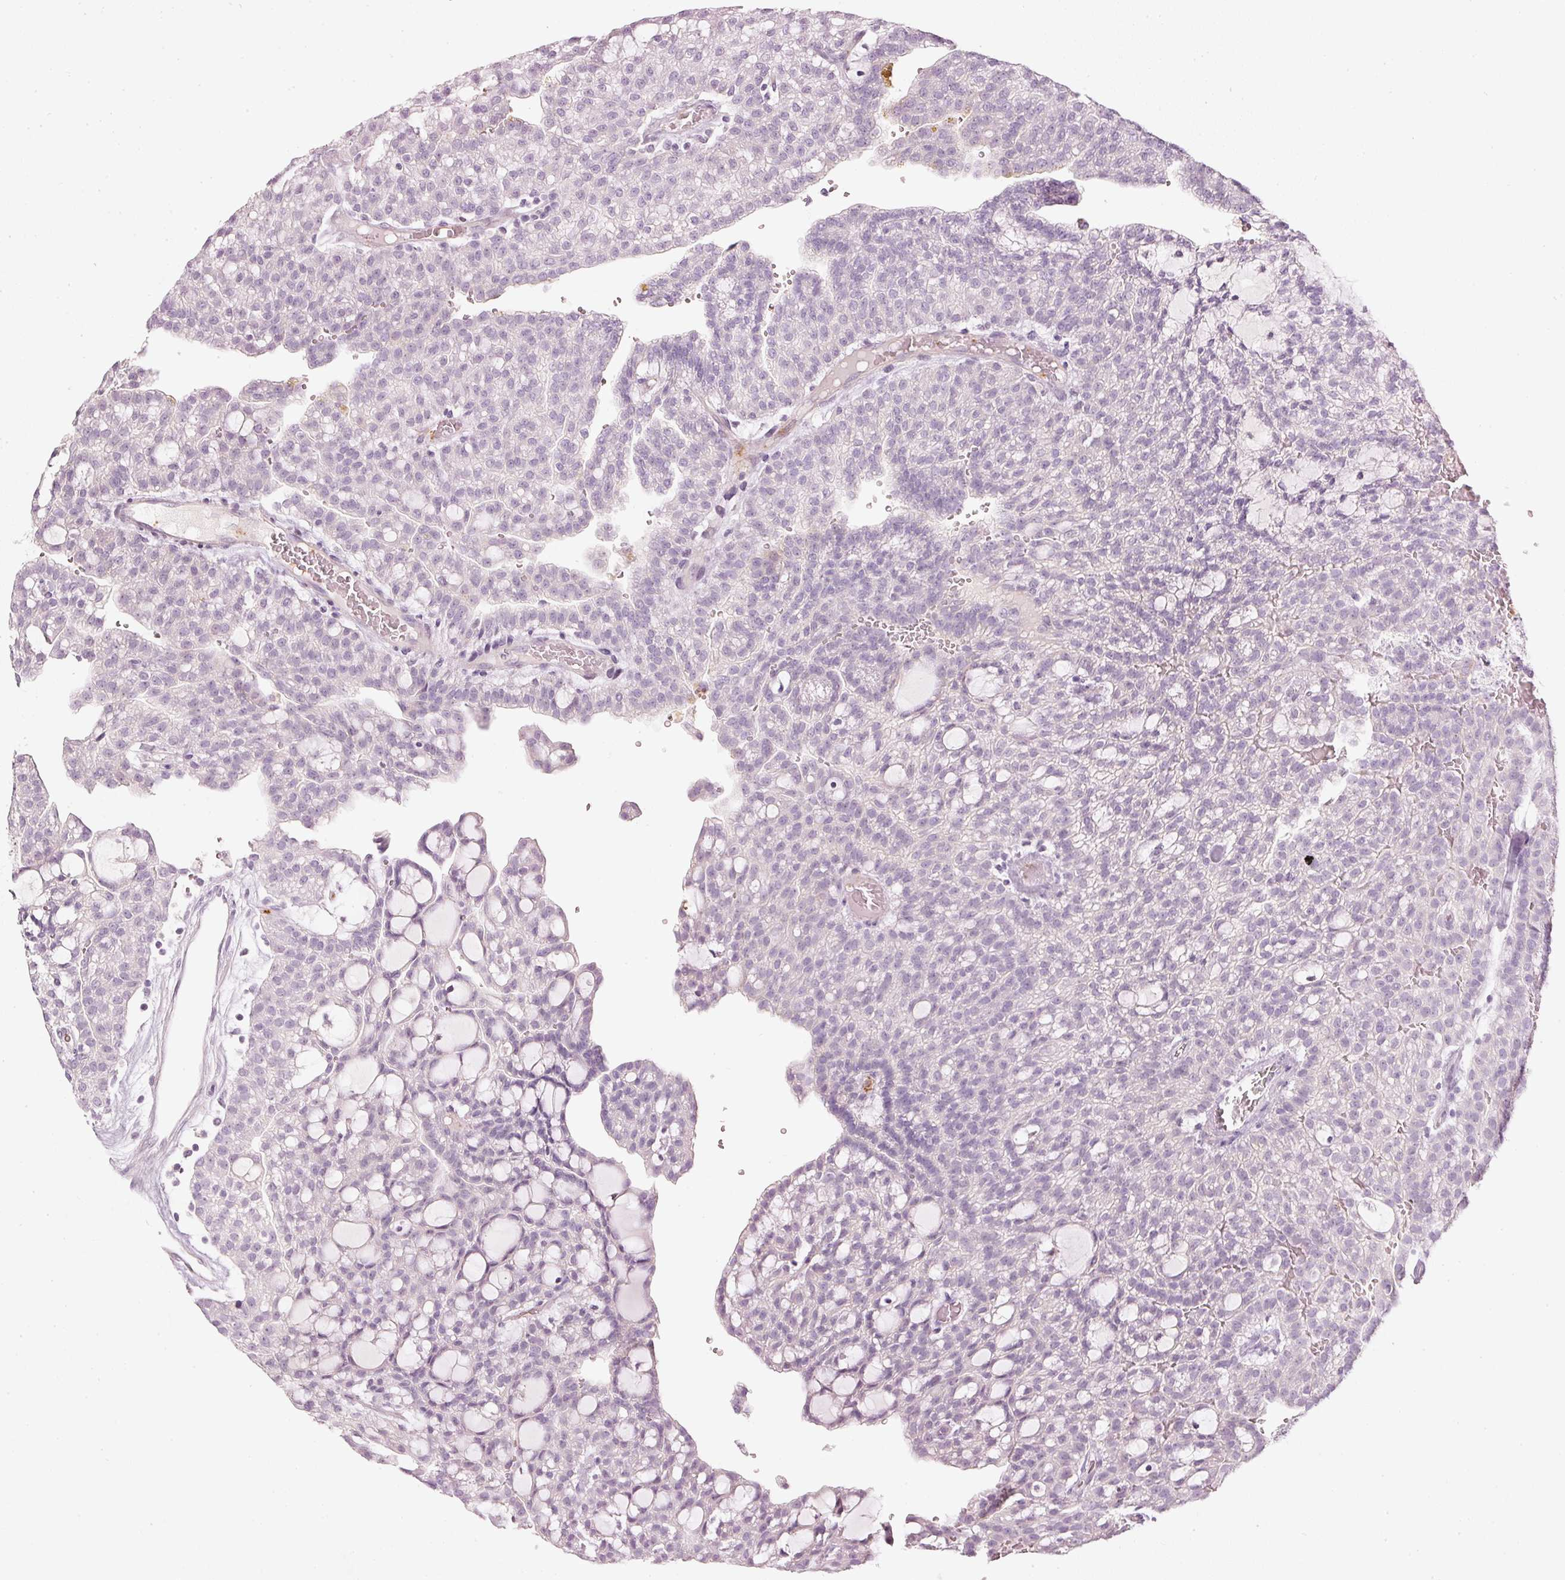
{"staining": {"intensity": "negative", "quantity": "none", "location": "none"}, "tissue": "renal cancer", "cell_type": "Tumor cells", "image_type": "cancer", "snomed": [{"axis": "morphology", "description": "Adenocarcinoma, NOS"}, {"axis": "topography", "description": "Kidney"}], "caption": "This is an IHC micrograph of renal cancer (adenocarcinoma). There is no expression in tumor cells.", "gene": "LECT2", "patient": {"sex": "male", "age": 63}}